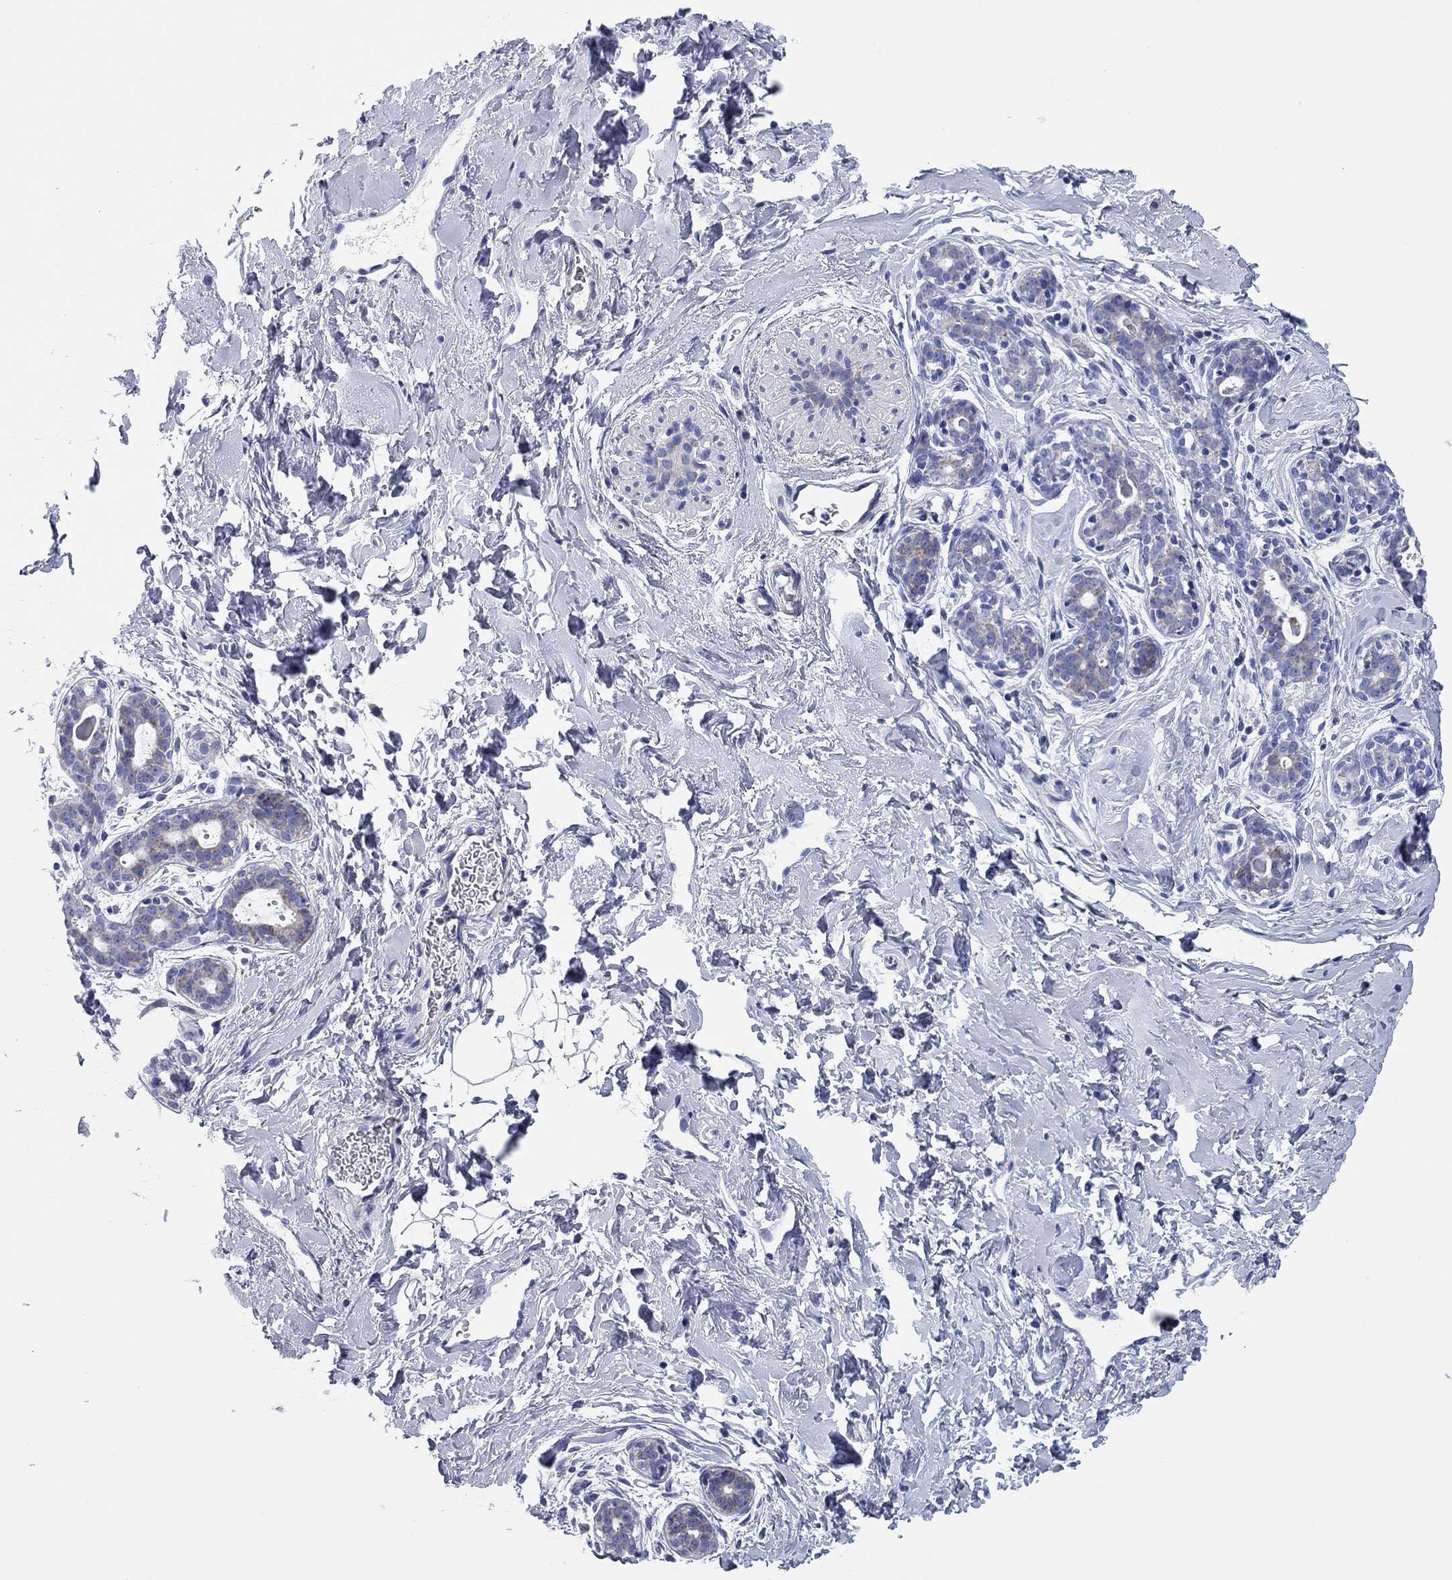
{"staining": {"intensity": "negative", "quantity": "none", "location": "none"}, "tissue": "breast", "cell_type": "Adipocytes", "image_type": "normal", "snomed": [{"axis": "morphology", "description": "Normal tissue, NOS"}, {"axis": "topography", "description": "Breast"}], "caption": "Adipocytes are negative for protein expression in unremarkable human breast. (IHC, brightfield microscopy, high magnification).", "gene": "CHI3L2", "patient": {"sex": "female", "age": 43}}